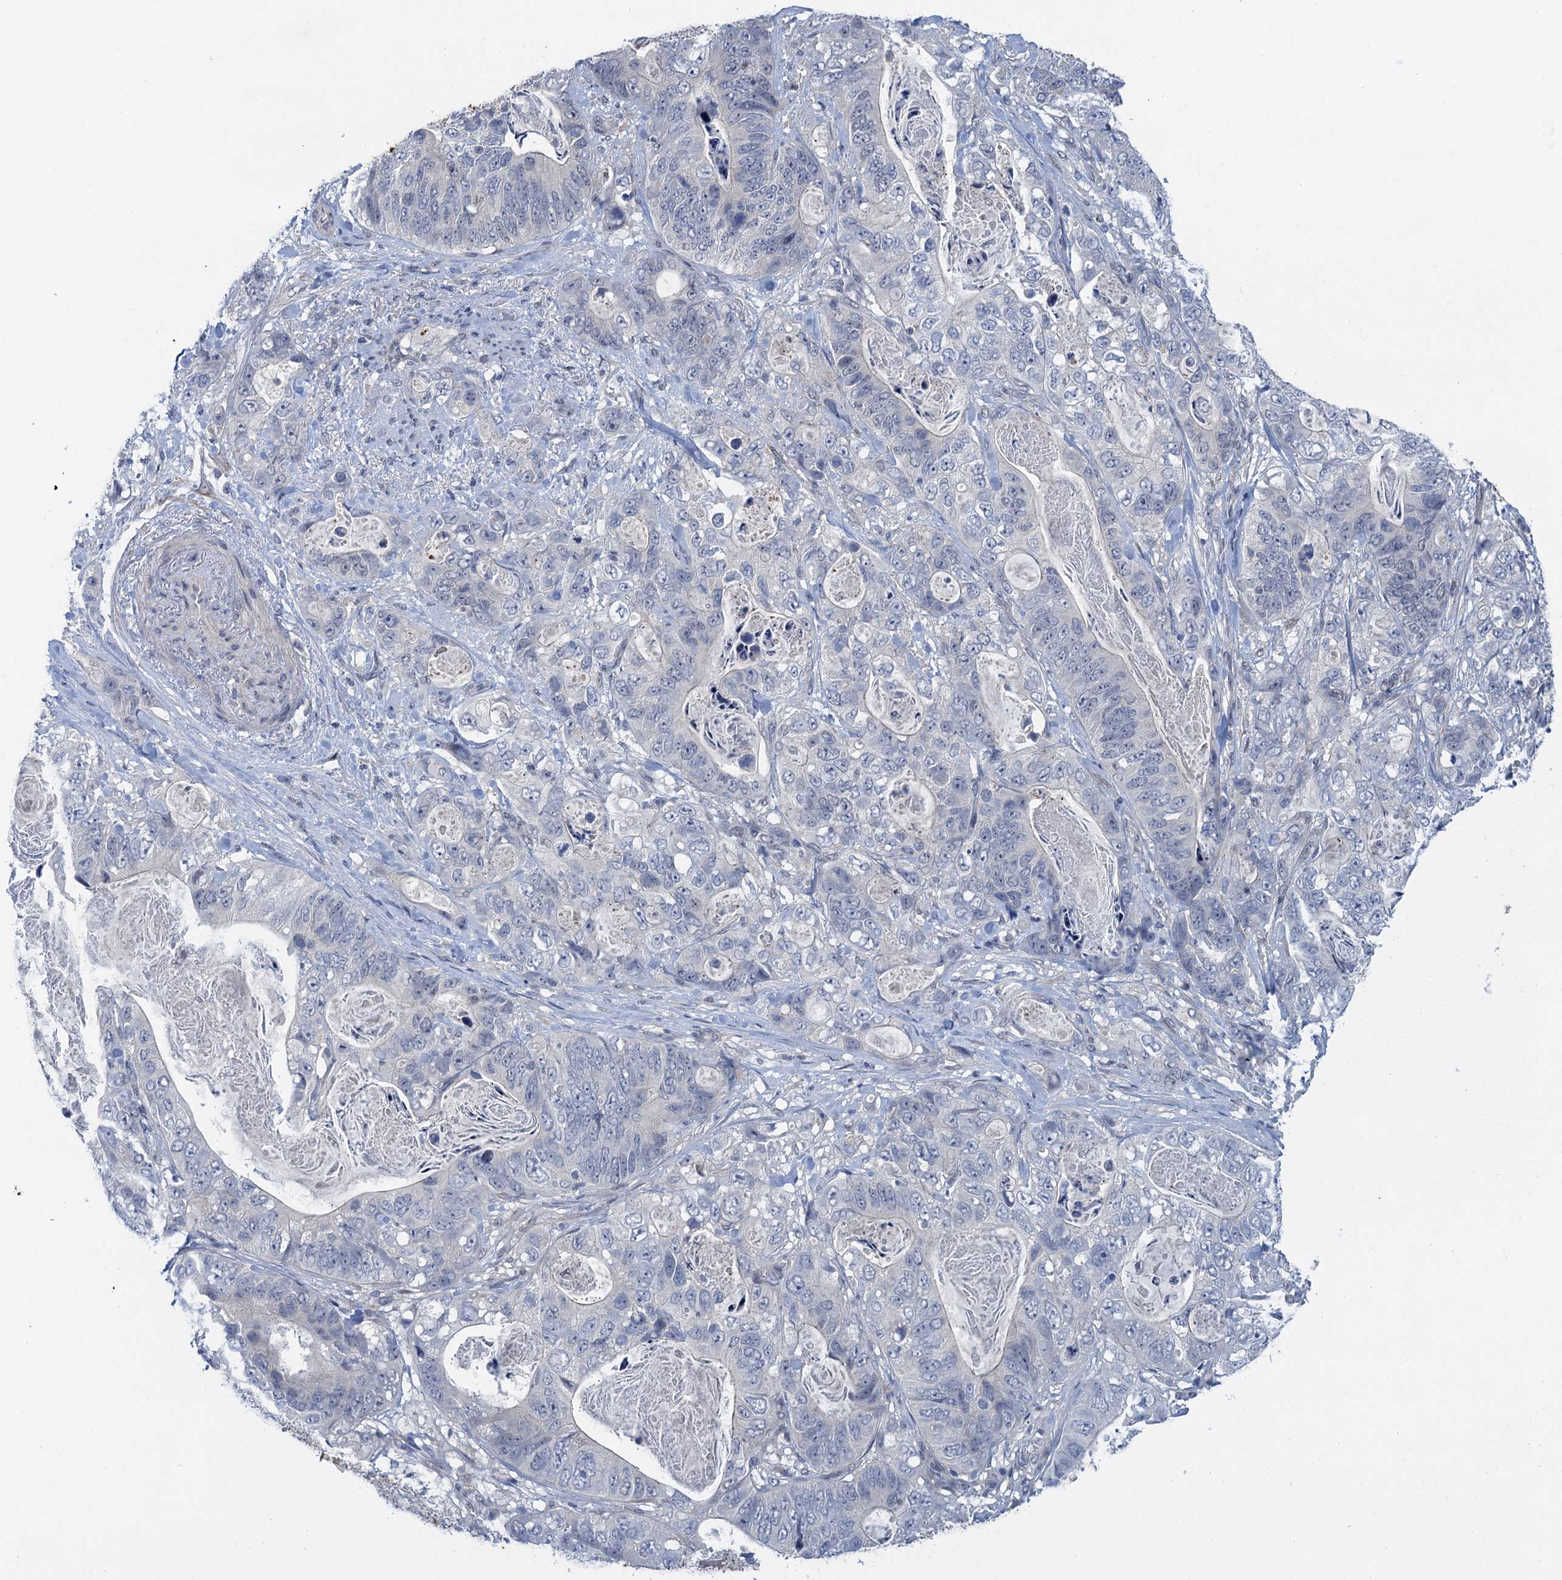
{"staining": {"intensity": "negative", "quantity": "none", "location": "none"}, "tissue": "stomach cancer", "cell_type": "Tumor cells", "image_type": "cancer", "snomed": [{"axis": "morphology", "description": "Normal tissue, NOS"}, {"axis": "morphology", "description": "Adenocarcinoma, NOS"}, {"axis": "topography", "description": "Stomach"}], "caption": "DAB immunohistochemical staining of stomach cancer demonstrates no significant staining in tumor cells.", "gene": "MRFAP1", "patient": {"sex": "female", "age": 89}}